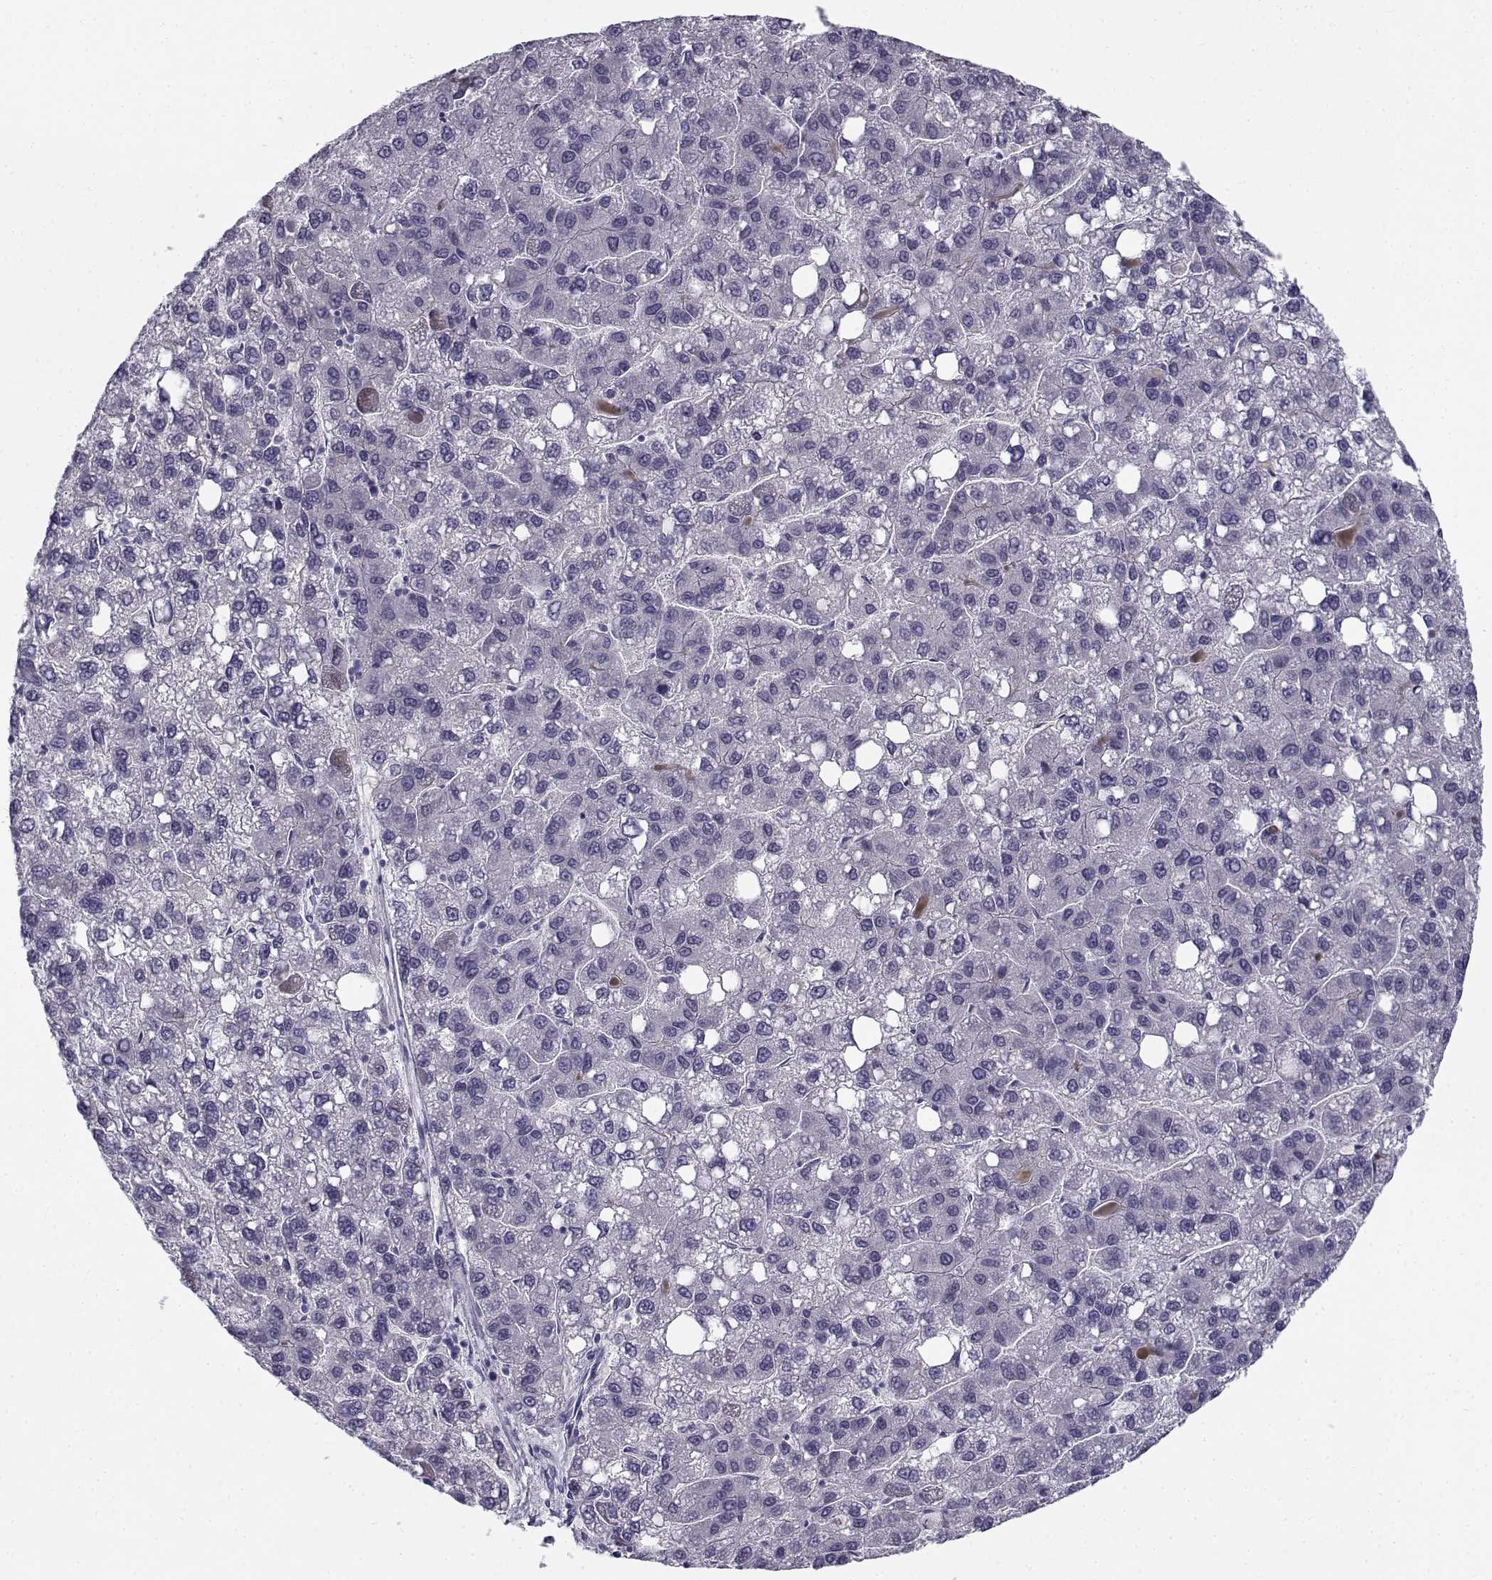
{"staining": {"intensity": "negative", "quantity": "none", "location": "none"}, "tissue": "liver cancer", "cell_type": "Tumor cells", "image_type": "cancer", "snomed": [{"axis": "morphology", "description": "Carcinoma, Hepatocellular, NOS"}, {"axis": "topography", "description": "Liver"}], "caption": "Immunohistochemistry (IHC) image of liver cancer (hepatocellular carcinoma) stained for a protein (brown), which shows no expression in tumor cells.", "gene": "CREB3L3", "patient": {"sex": "female", "age": 82}}